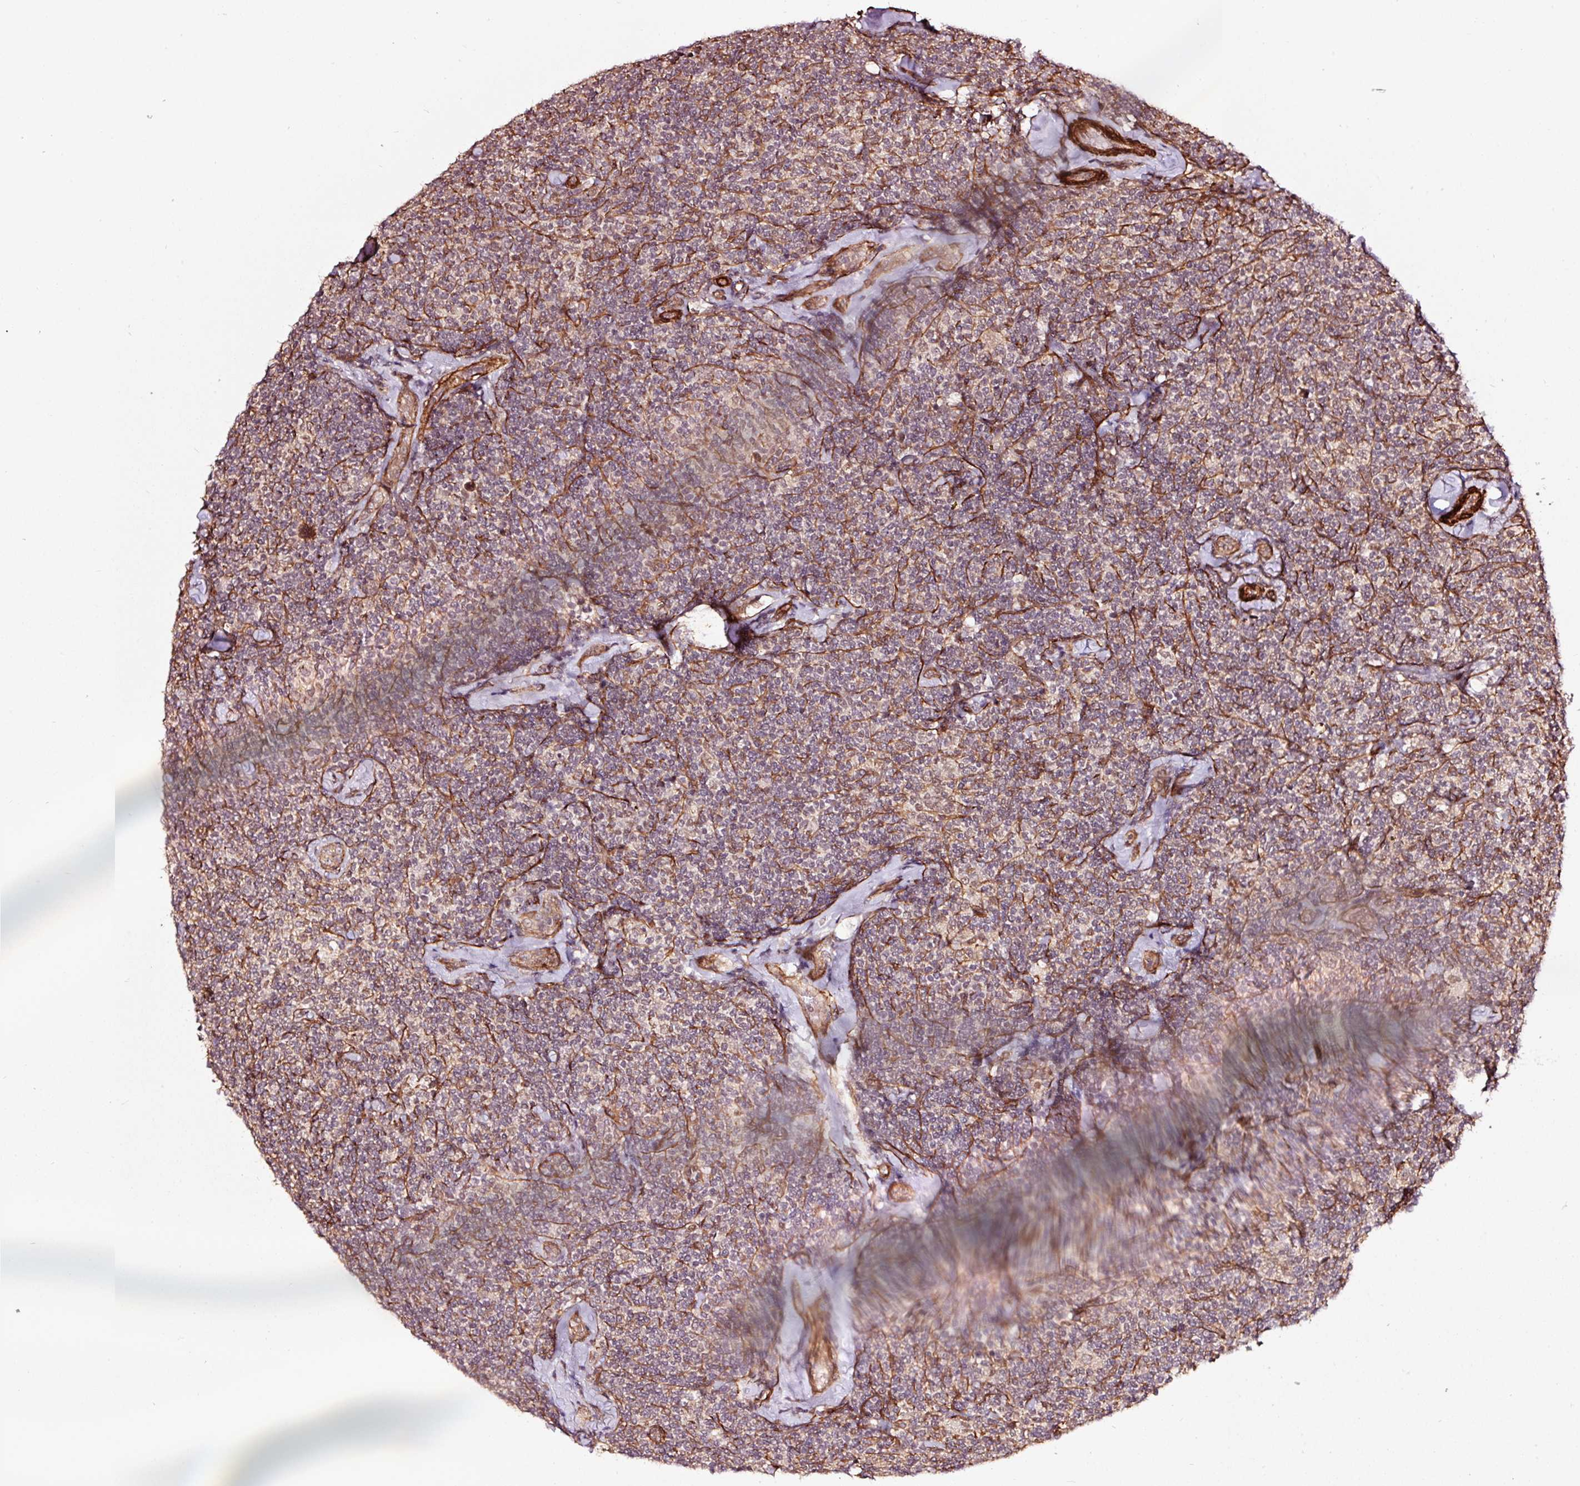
{"staining": {"intensity": "negative", "quantity": "none", "location": "none"}, "tissue": "lymphoma", "cell_type": "Tumor cells", "image_type": "cancer", "snomed": [{"axis": "morphology", "description": "Malignant lymphoma, non-Hodgkin's type, Low grade"}, {"axis": "topography", "description": "Lymph node"}], "caption": "Tumor cells show no significant protein positivity in lymphoma.", "gene": "TPM1", "patient": {"sex": "female", "age": 56}}